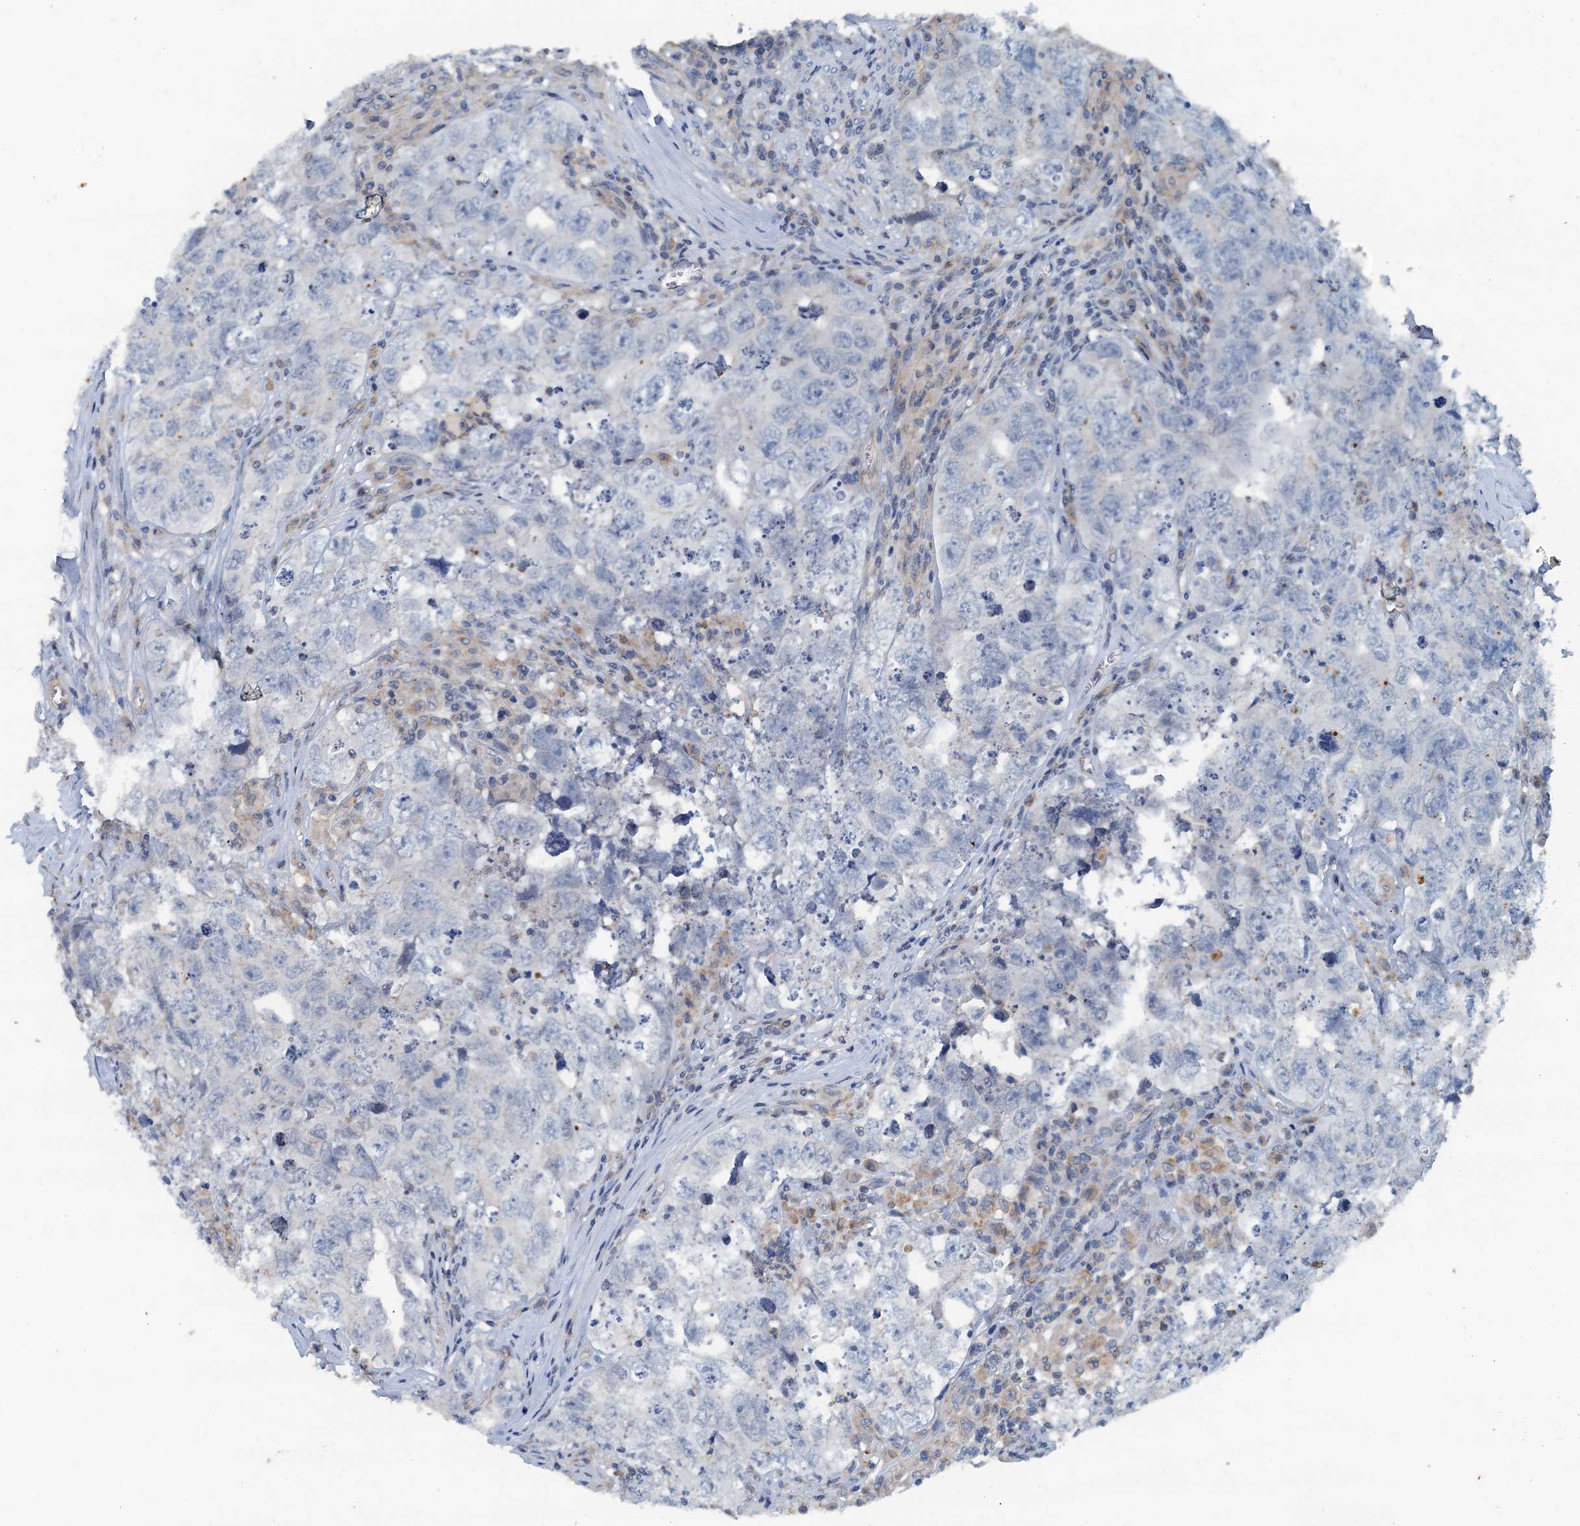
{"staining": {"intensity": "negative", "quantity": "none", "location": "none"}, "tissue": "testis cancer", "cell_type": "Tumor cells", "image_type": "cancer", "snomed": [{"axis": "morphology", "description": "Seminoma, NOS"}, {"axis": "morphology", "description": "Carcinoma, Embryonal, NOS"}, {"axis": "topography", "description": "Testis"}], "caption": "Micrograph shows no protein positivity in tumor cells of testis cancer tissue.", "gene": "THAP10", "patient": {"sex": "male", "age": 43}}